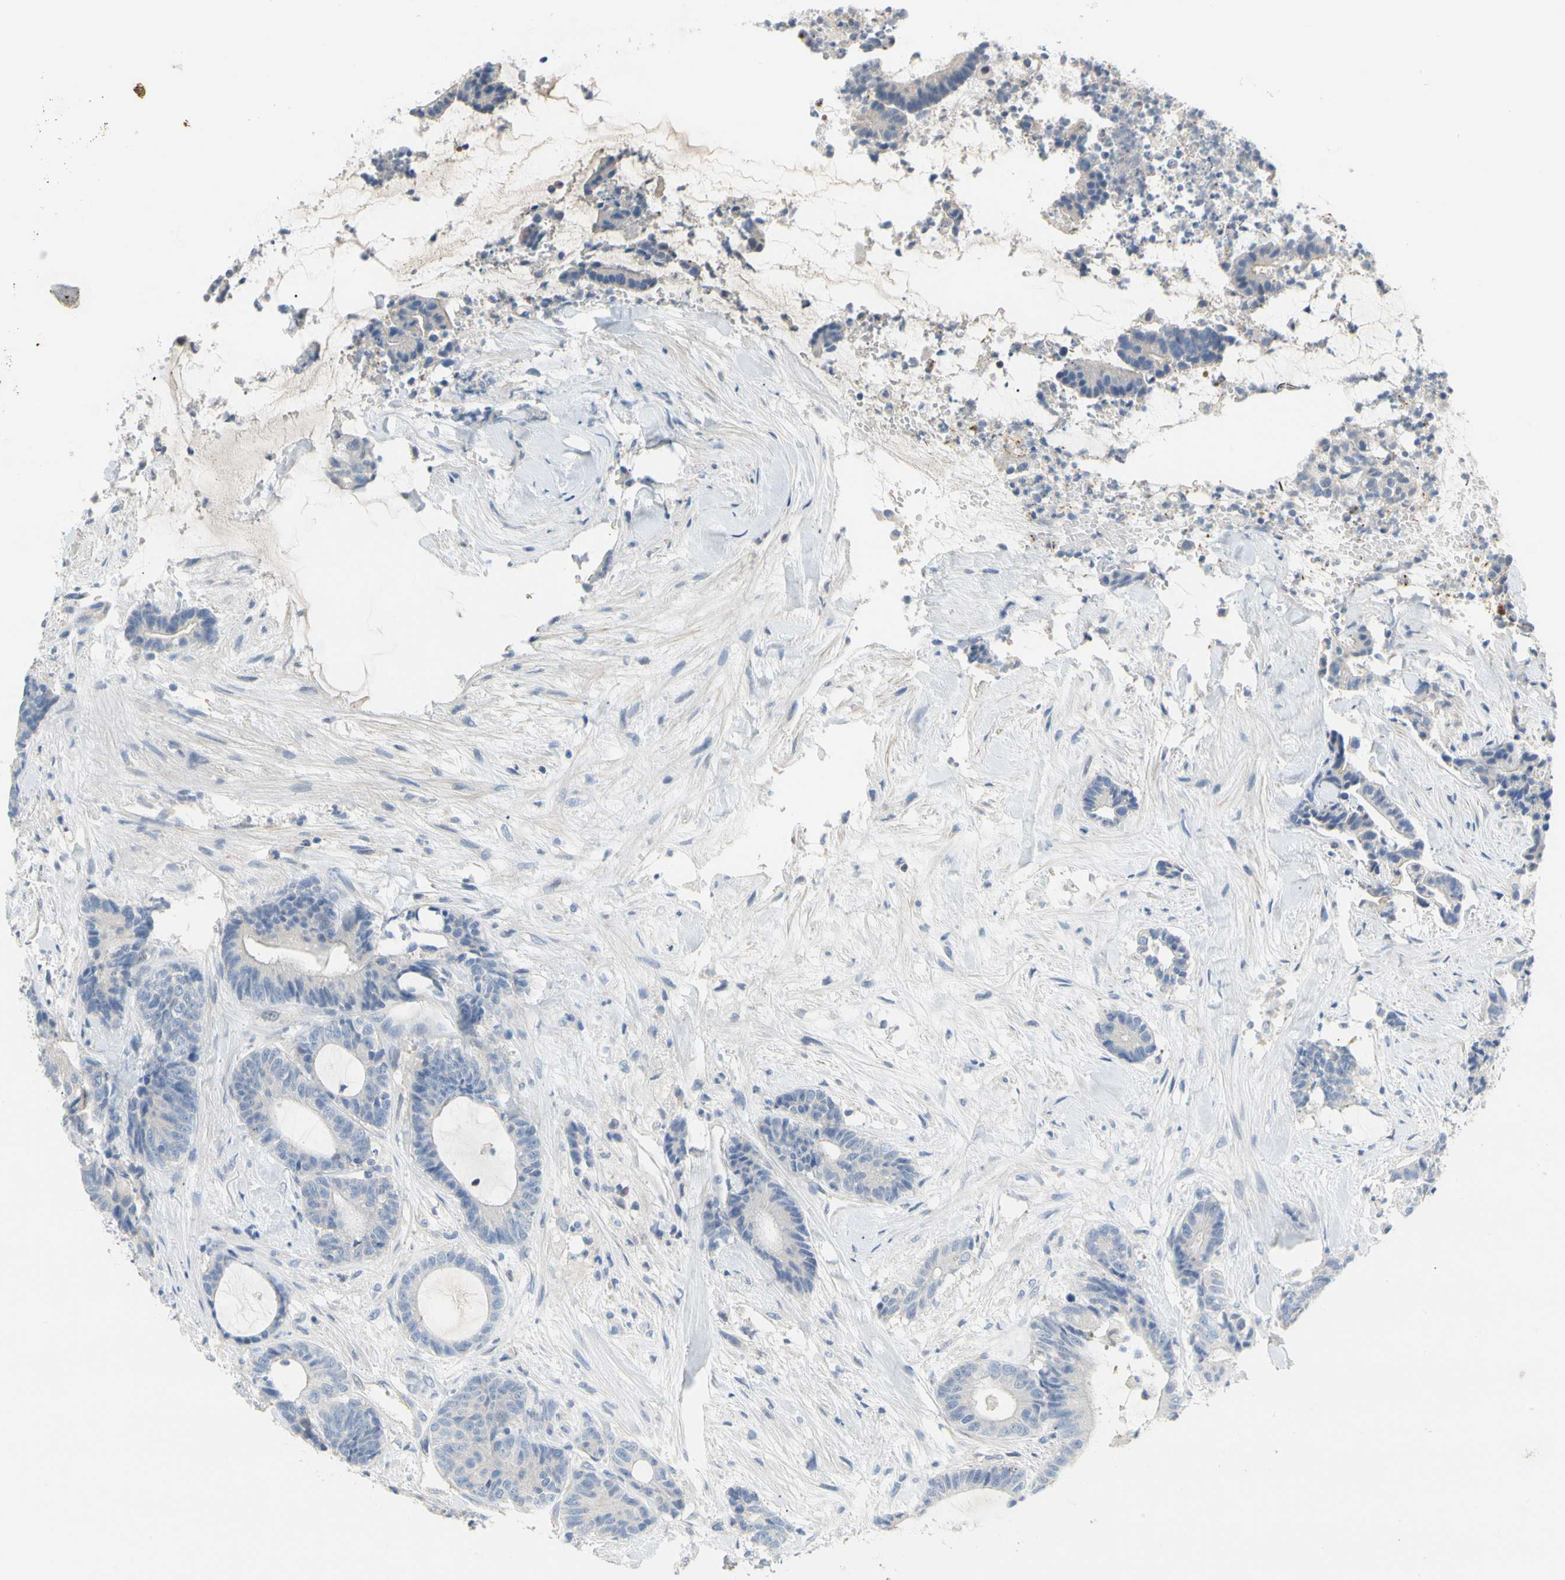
{"staining": {"intensity": "negative", "quantity": "none", "location": "none"}, "tissue": "colorectal cancer", "cell_type": "Tumor cells", "image_type": "cancer", "snomed": [{"axis": "morphology", "description": "Adenocarcinoma, NOS"}, {"axis": "topography", "description": "Colon"}], "caption": "This is an immunohistochemistry micrograph of colorectal cancer. There is no expression in tumor cells.", "gene": "CCM2L", "patient": {"sex": "female", "age": 84}}